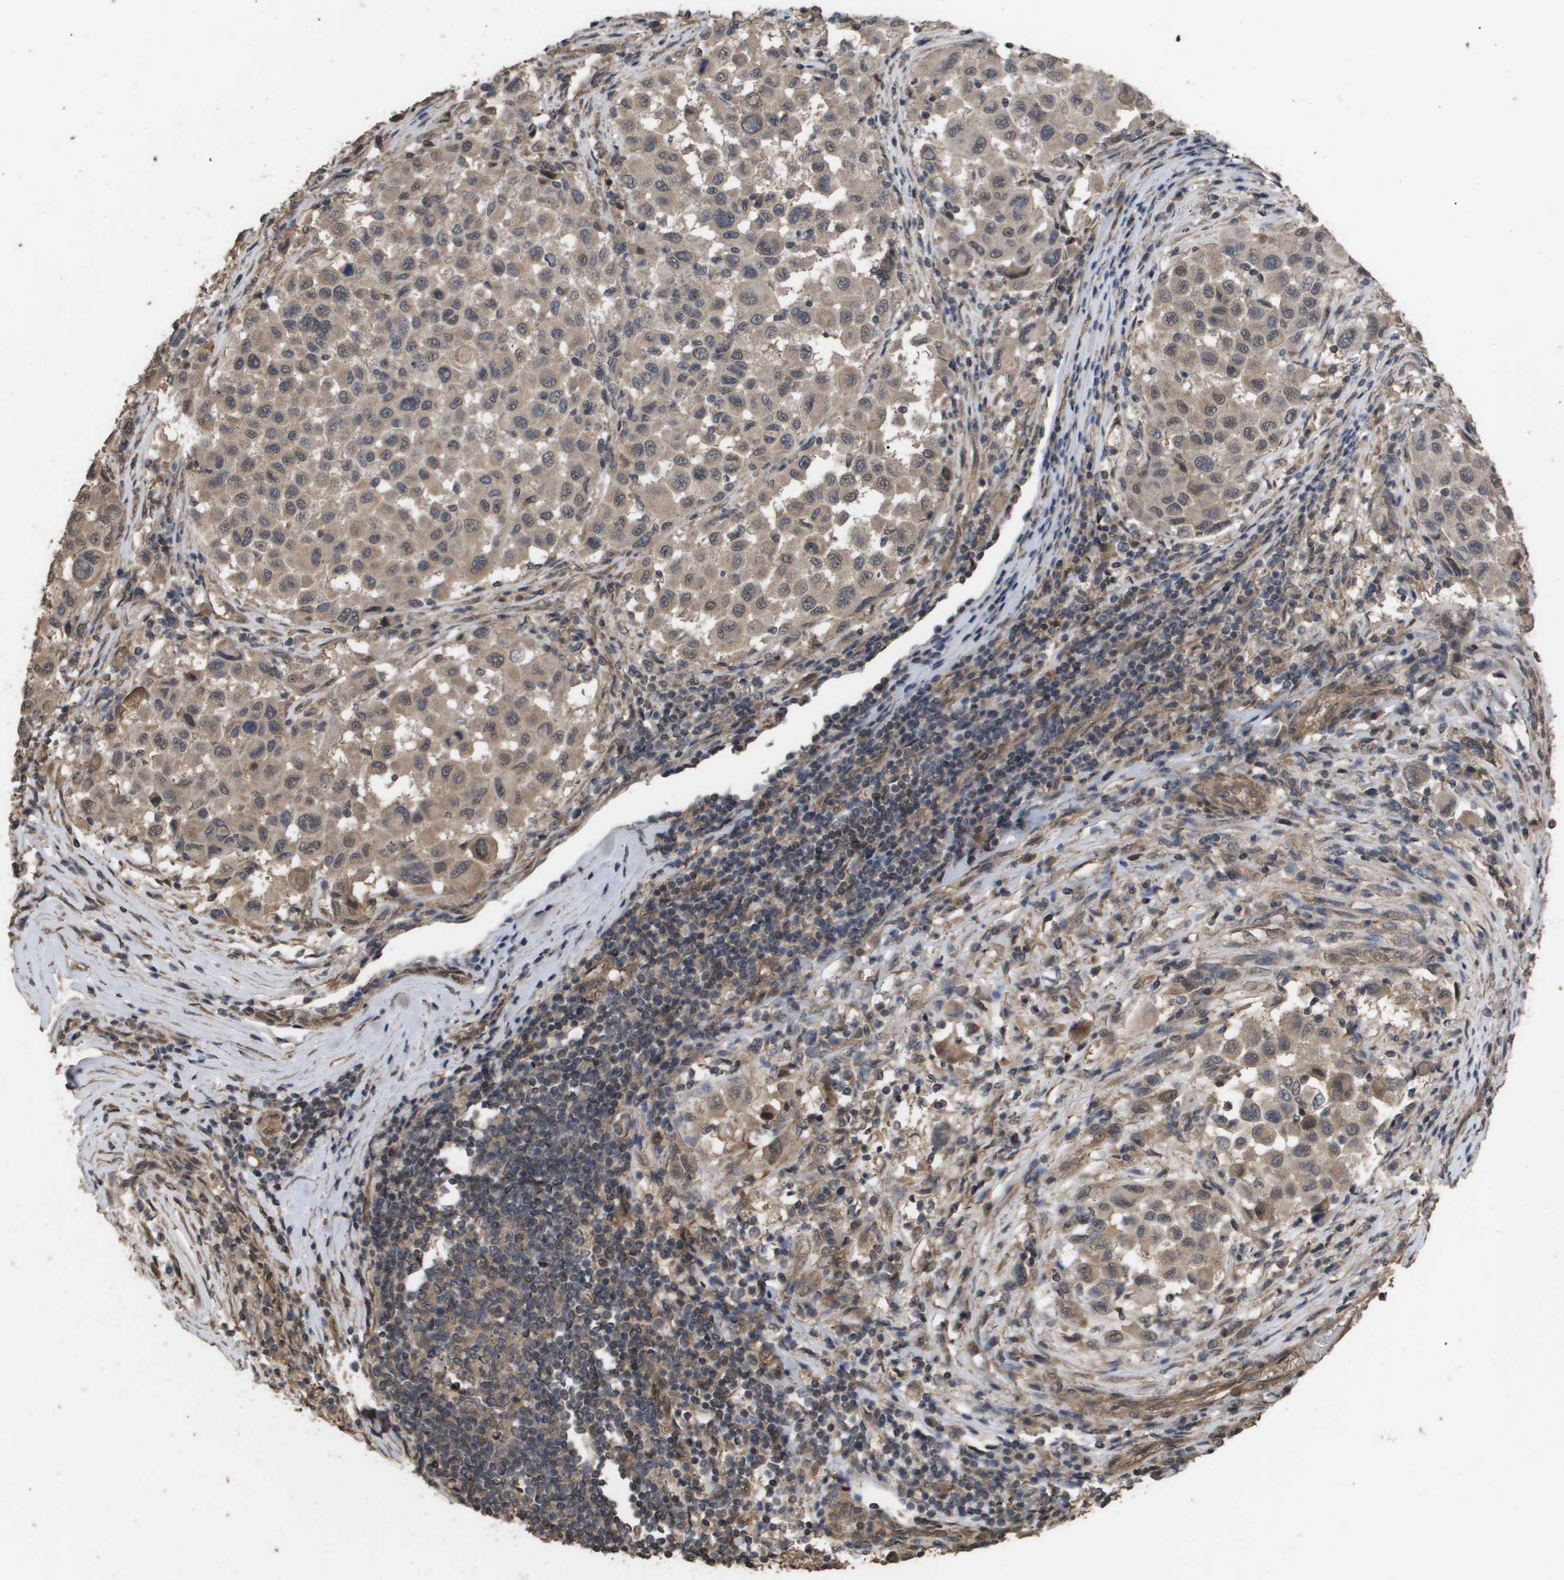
{"staining": {"intensity": "weak", "quantity": ">75%", "location": "cytoplasmic/membranous"}, "tissue": "melanoma", "cell_type": "Tumor cells", "image_type": "cancer", "snomed": [{"axis": "morphology", "description": "Malignant melanoma, Metastatic site"}, {"axis": "topography", "description": "Lymph node"}], "caption": "Melanoma tissue displays weak cytoplasmic/membranous expression in approximately >75% of tumor cells, visualized by immunohistochemistry. (Brightfield microscopy of DAB IHC at high magnification).", "gene": "CUL5", "patient": {"sex": "male", "age": 61}}